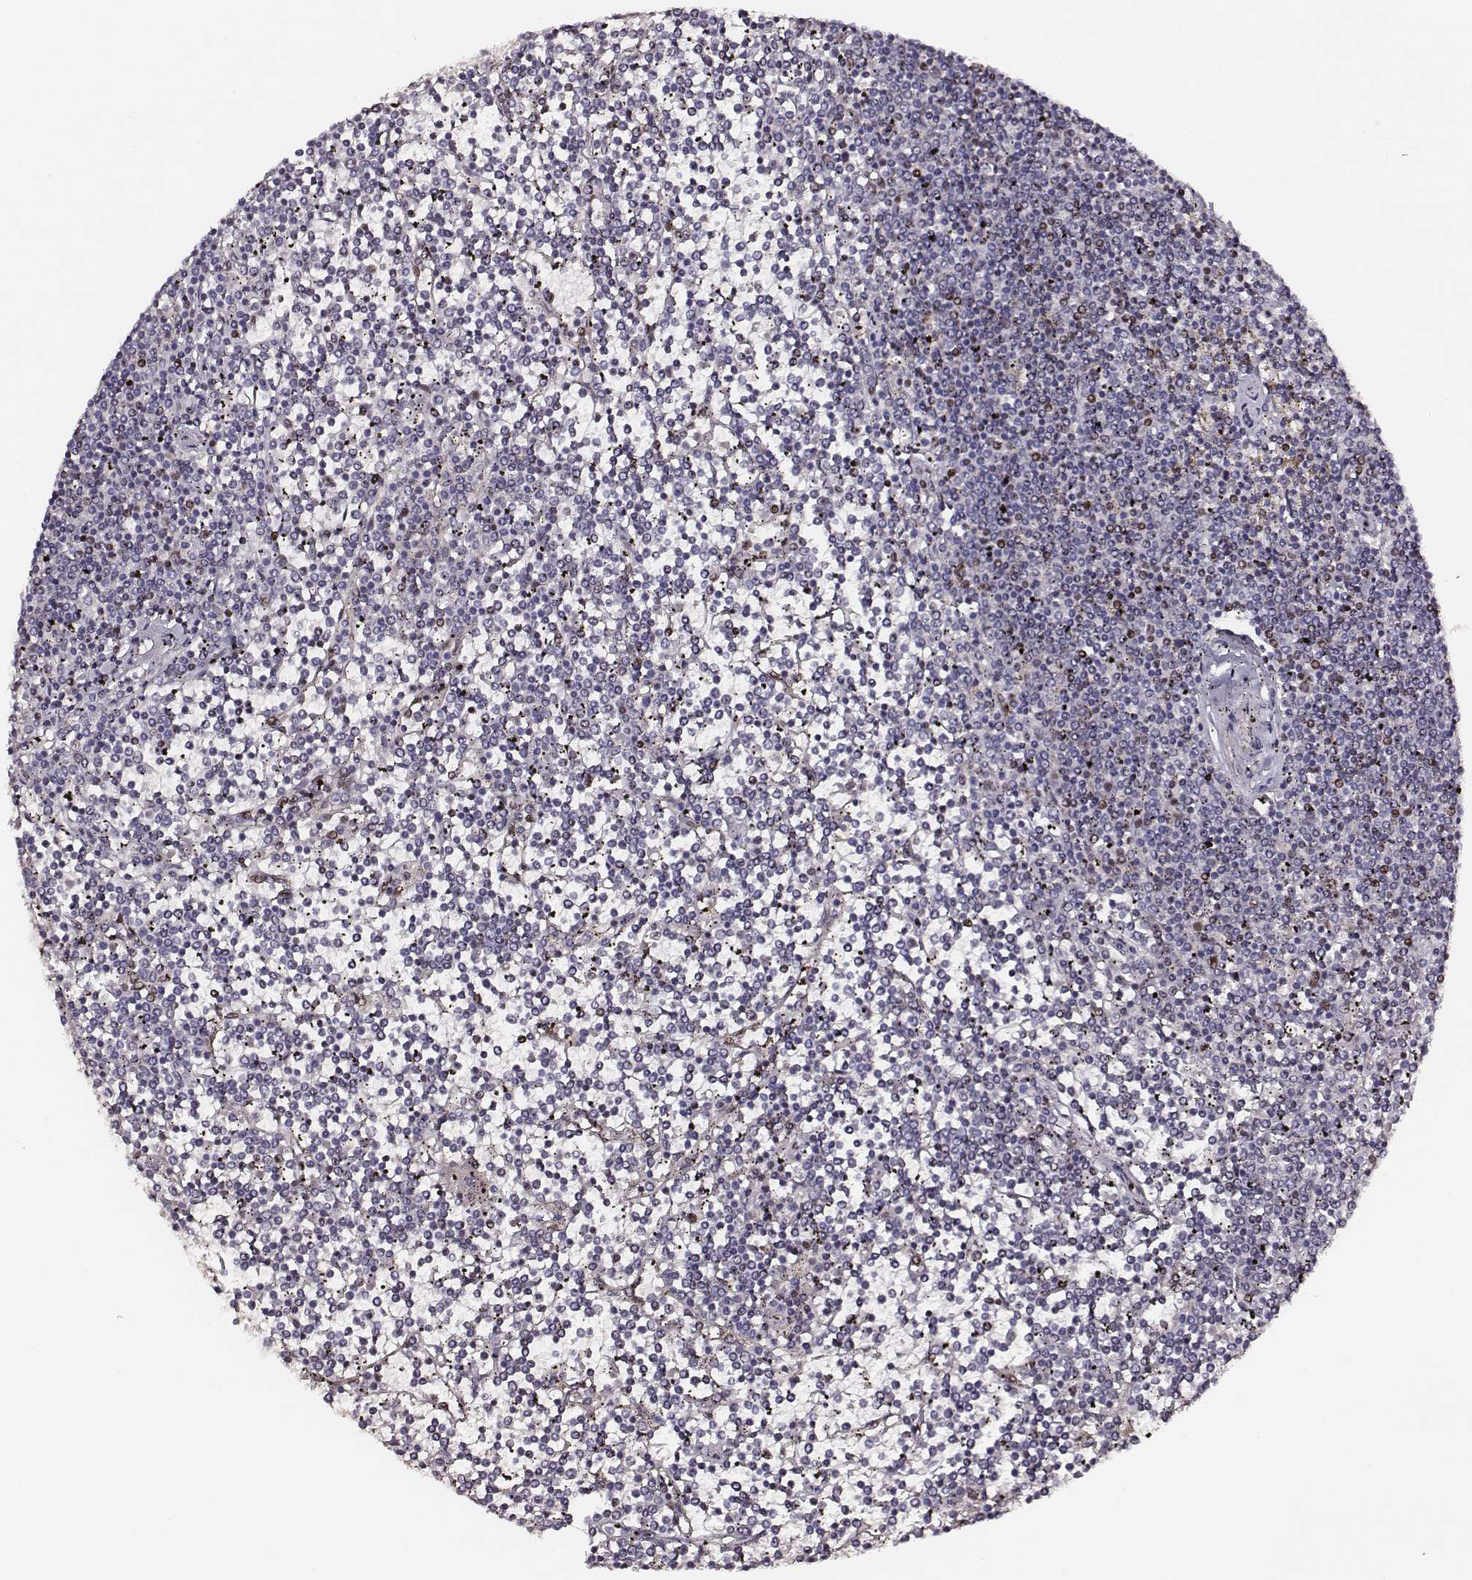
{"staining": {"intensity": "weak", "quantity": "<25%", "location": "nuclear"}, "tissue": "lymphoma", "cell_type": "Tumor cells", "image_type": "cancer", "snomed": [{"axis": "morphology", "description": "Malignant lymphoma, non-Hodgkin's type, Low grade"}, {"axis": "topography", "description": "Spleen"}], "caption": "Malignant lymphoma, non-Hodgkin's type (low-grade) stained for a protein using immunohistochemistry displays no expression tumor cells.", "gene": "PPARA", "patient": {"sex": "female", "age": 19}}